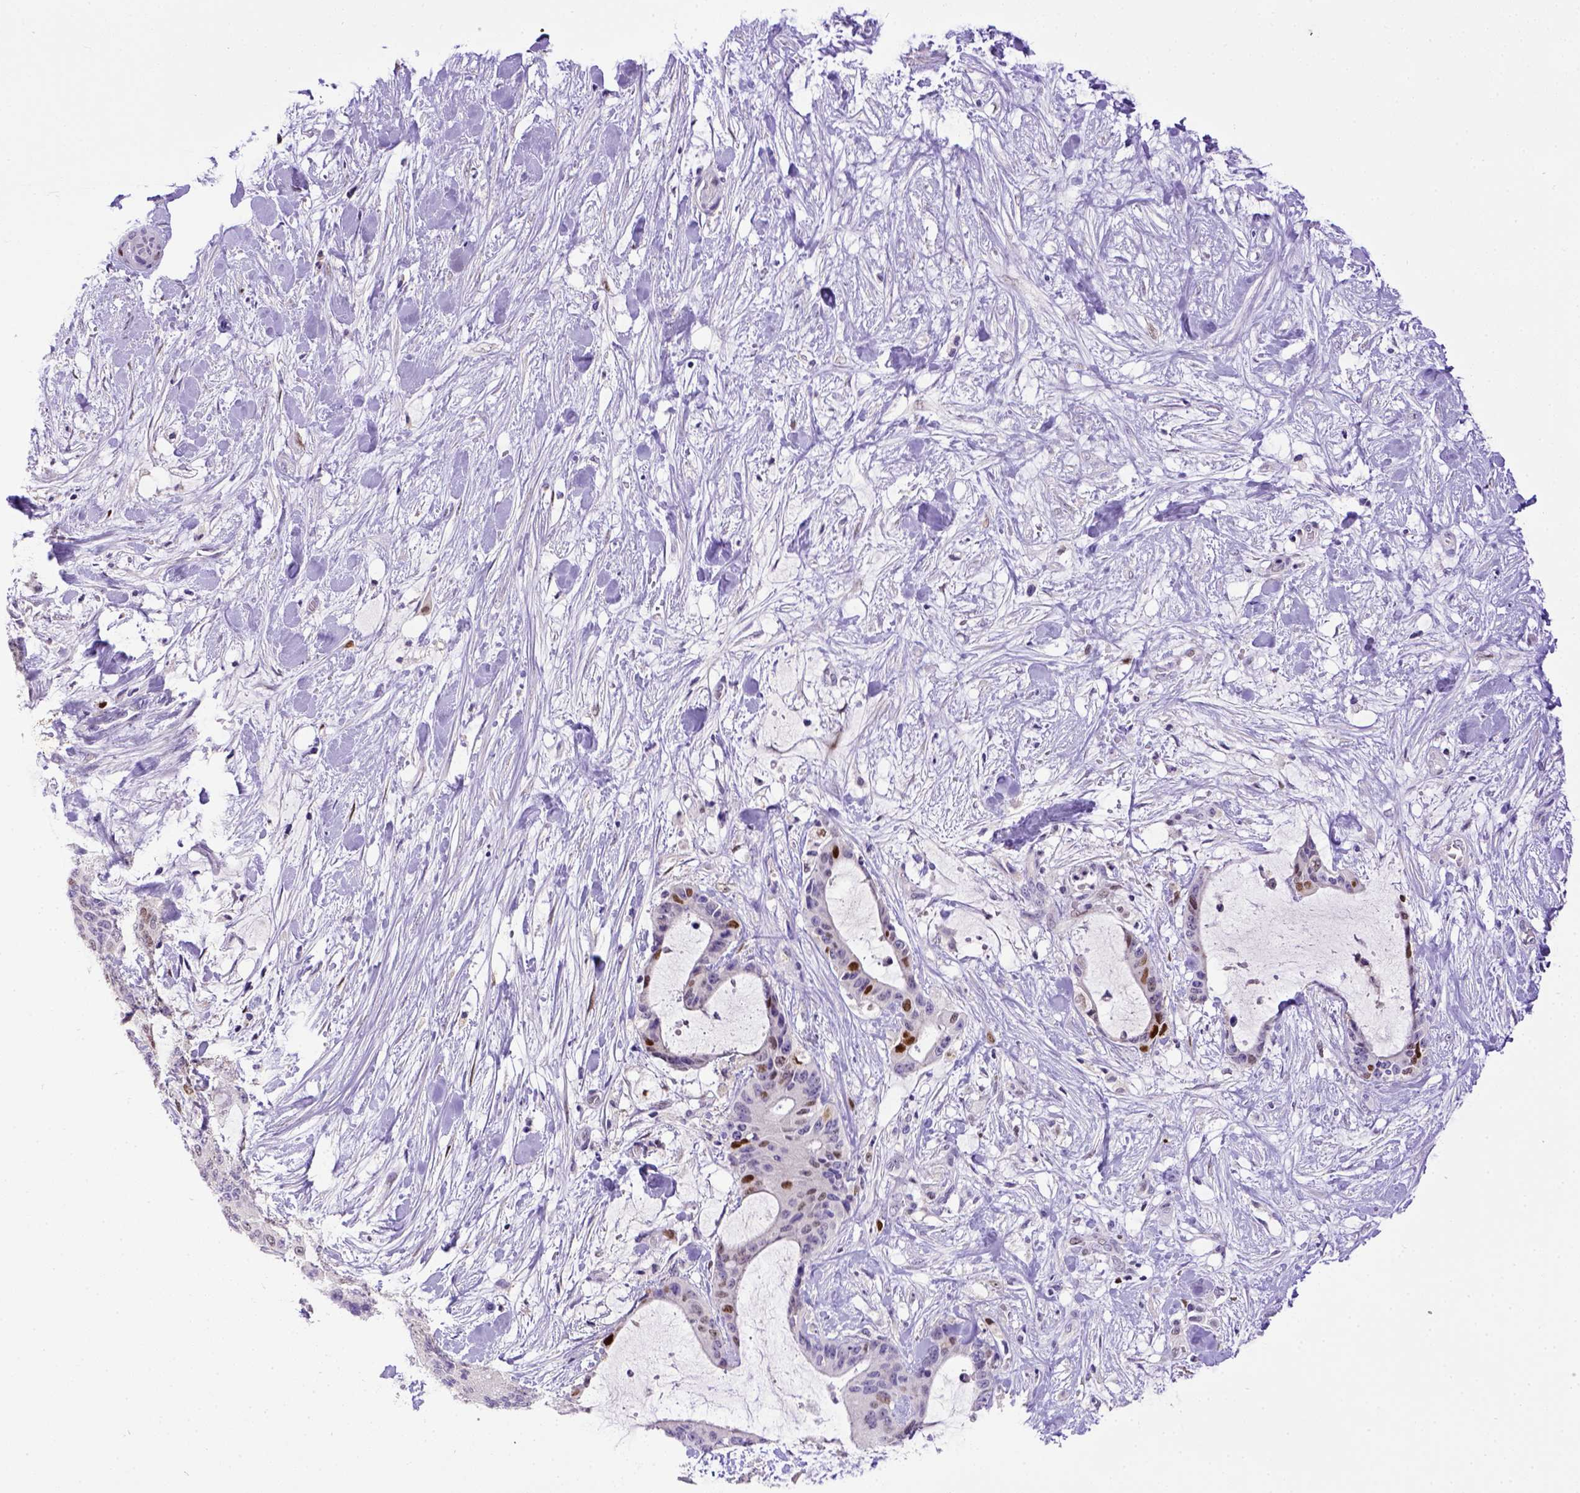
{"staining": {"intensity": "strong", "quantity": "<25%", "location": "nuclear"}, "tissue": "liver cancer", "cell_type": "Tumor cells", "image_type": "cancer", "snomed": [{"axis": "morphology", "description": "Cholangiocarcinoma"}, {"axis": "topography", "description": "Liver"}], "caption": "A brown stain shows strong nuclear positivity of a protein in liver cancer tumor cells.", "gene": "CDKN1A", "patient": {"sex": "female", "age": 73}}